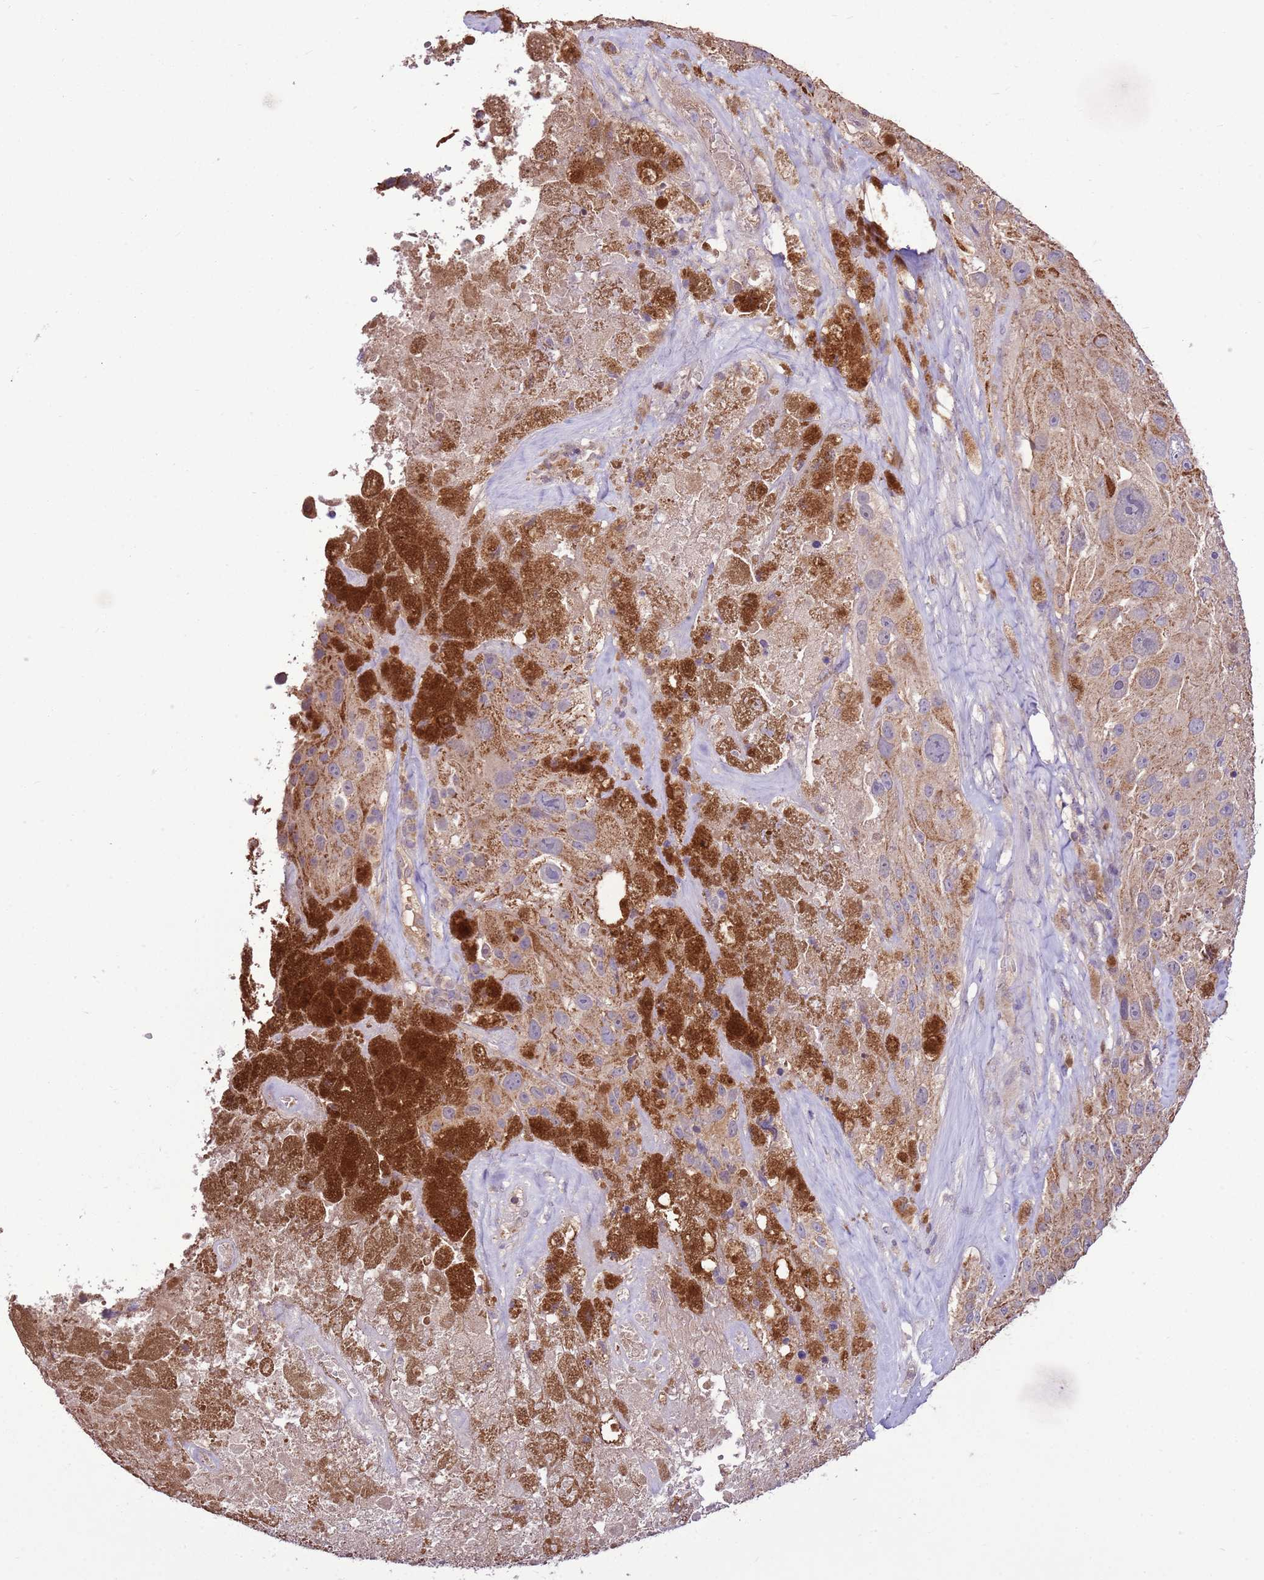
{"staining": {"intensity": "moderate", "quantity": "<25%", "location": "cytoplasmic/membranous"}, "tissue": "melanoma", "cell_type": "Tumor cells", "image_type": "cancer", "snomed": [{"axis": "morphology", "description": "Malignant melanoma, Metastatic site"}, {"axis": "topography", "description": "Lymph node"}], "caption": "Brown immunohistochemical staining in melanoma displays moderate cytoplasmic/membranous staining in approximately <25% of tumor cells. (brown staining indicates protein expression, while blue staining denotes nuclei).", "gene": "BBS5", "patient": {"sex": "male", "age": 62}}